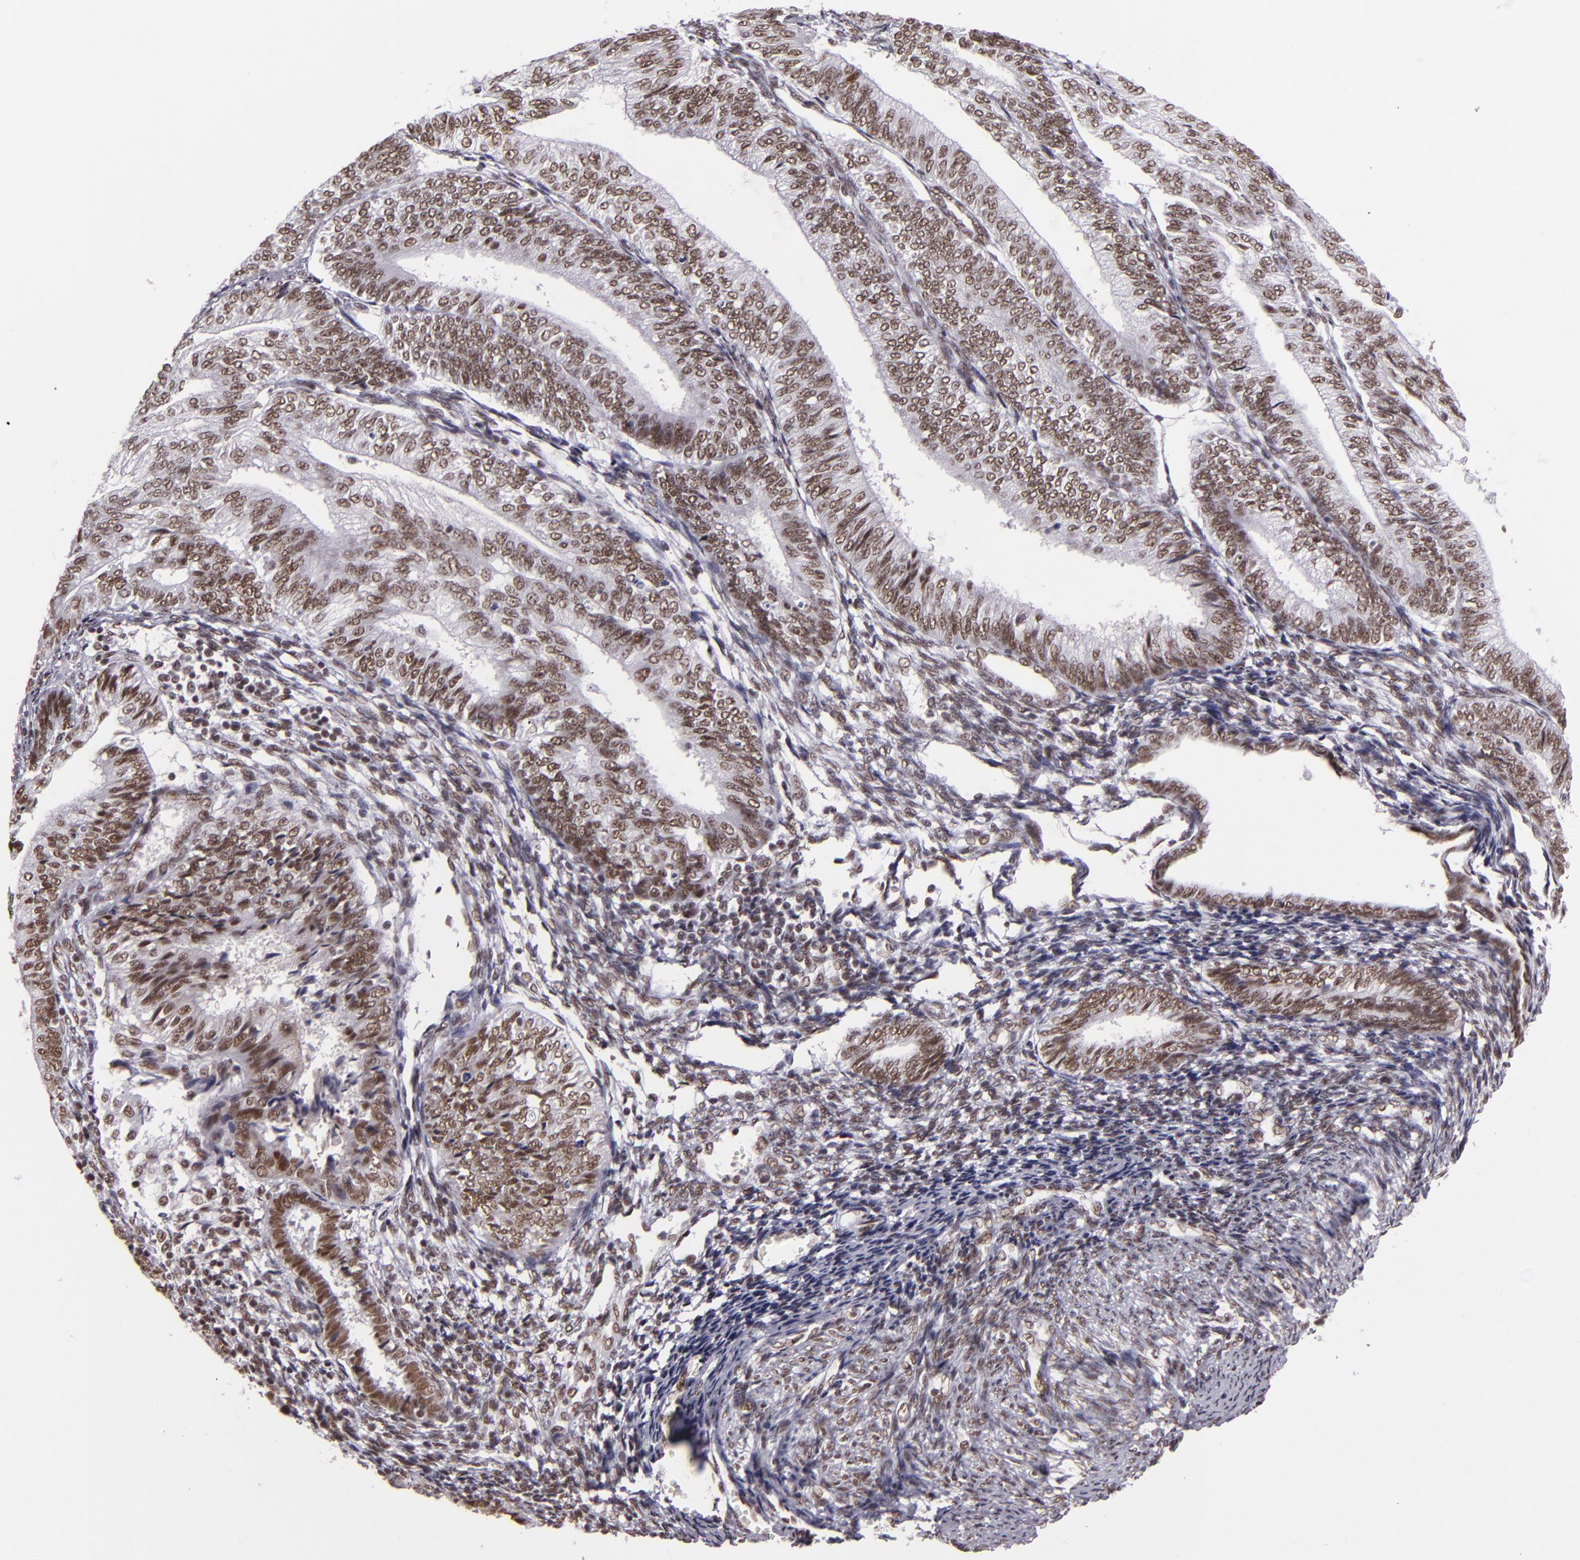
{"staining": {"intensity": "moderate", "quantity": ">75%", "location": "nuclear"}, "tissue": "endometrial cancer", "cell_type": "Tumor cells", "image_type": "cancer", "snomed": [{"axis": "morphology", "description": "Adenocarcinoma, NOS"}, {"axis": "topography", "description": "Endometrium"}], "caption": "Endometrial cancer (adenocarcinoma) was stained to show a protein in brown. There is medium levels of moderate nuclear positivity in about >75% of tumor cells.", "gene": "BRD8", "patient": {"sex": "female", "age": 55}}